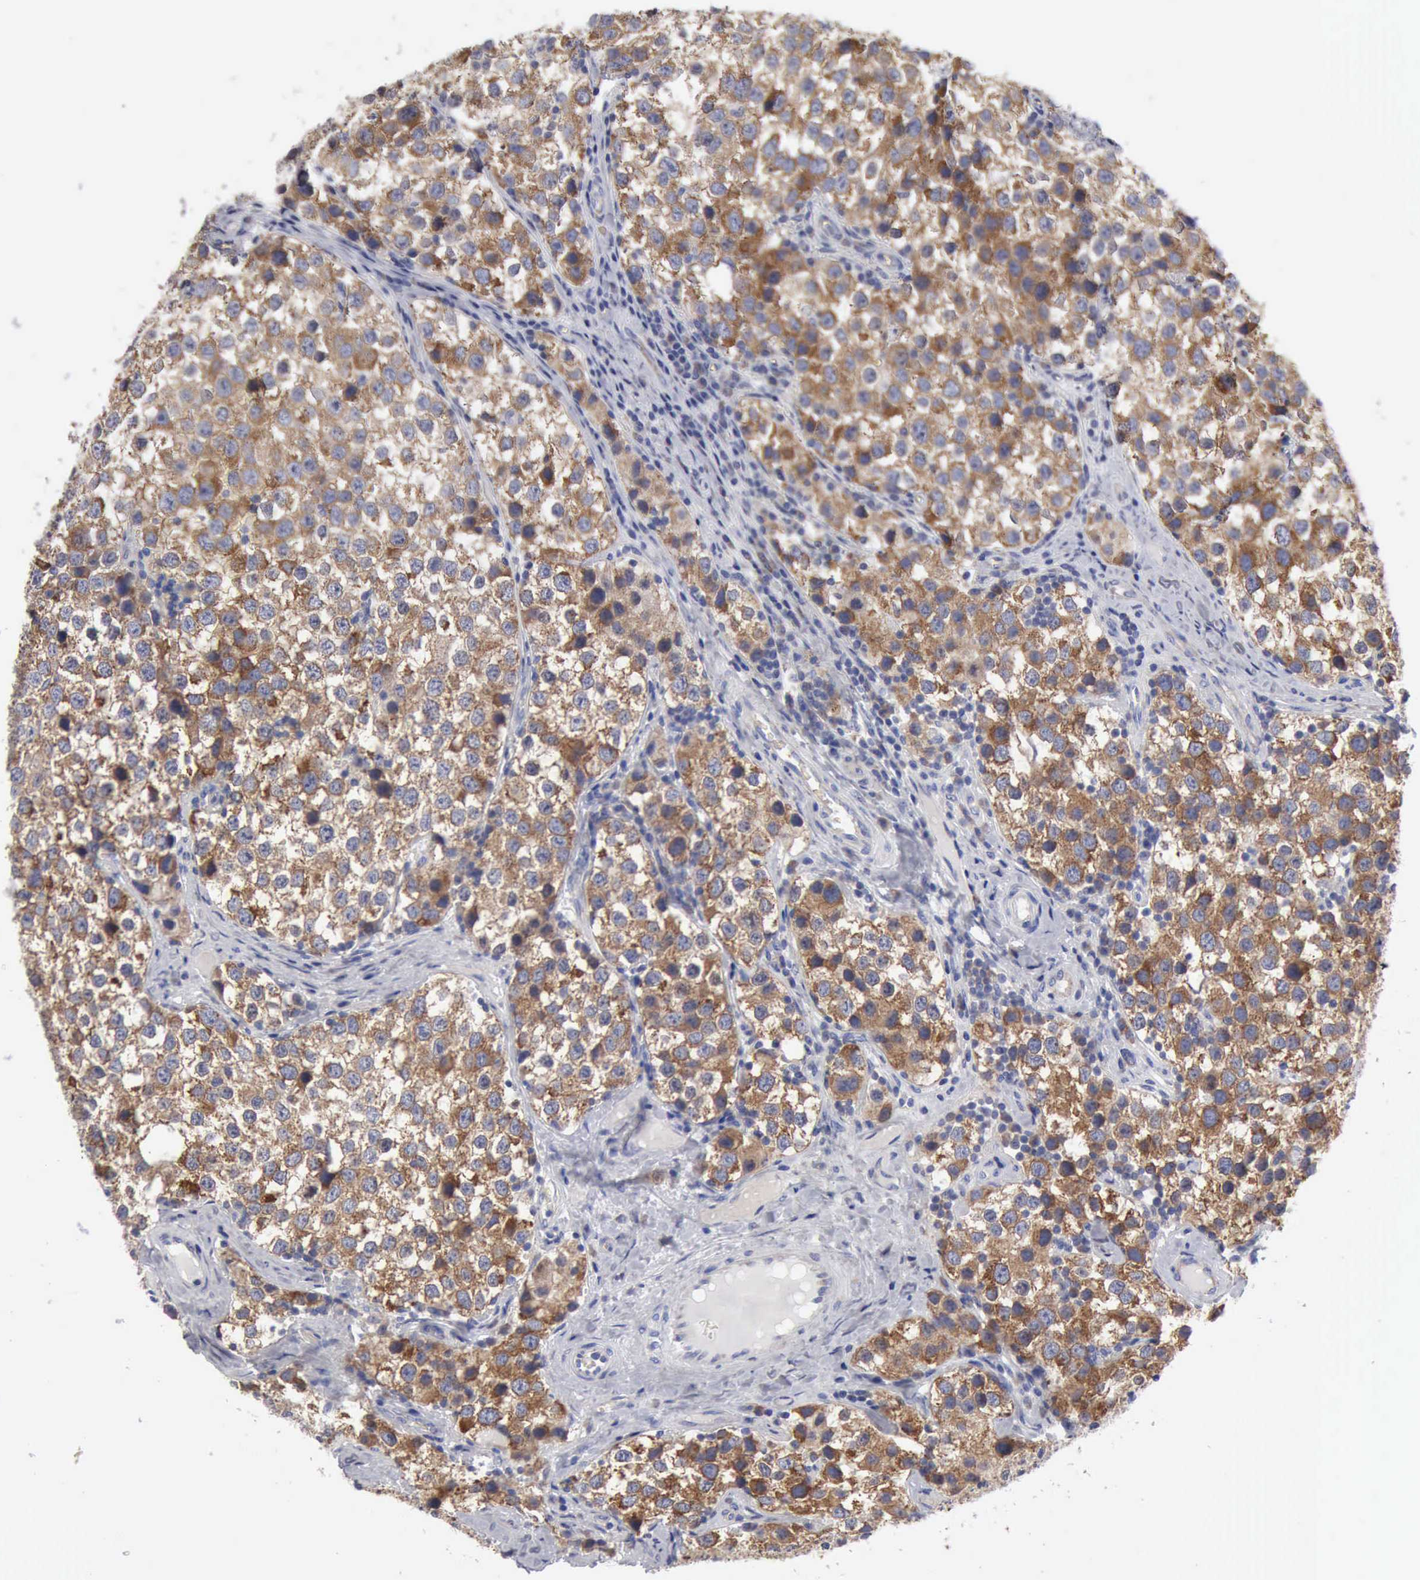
{"staining": {"intensity": "moderate", "quantity": ">75%", "location": "cytoplasmic/membranous"}, "tissue": "testis cancer", "cell_type": "Tumor cells", "image_type": "cancer", "snomed": [{"axis": "morphology", "description": "Seminoma, NOS"}, {"axis": "topography", "description": "Testis"}], "caption": "A micrograph of testis seminoma stained for a protein demonstrates moderate cytoplasmic/membranous brown staining in tumor cells. The protein is shown in brown color, while the nuclei are stained blue.", "gene": "TXLNG", "patient": {"sex": "male", "age": 39}}